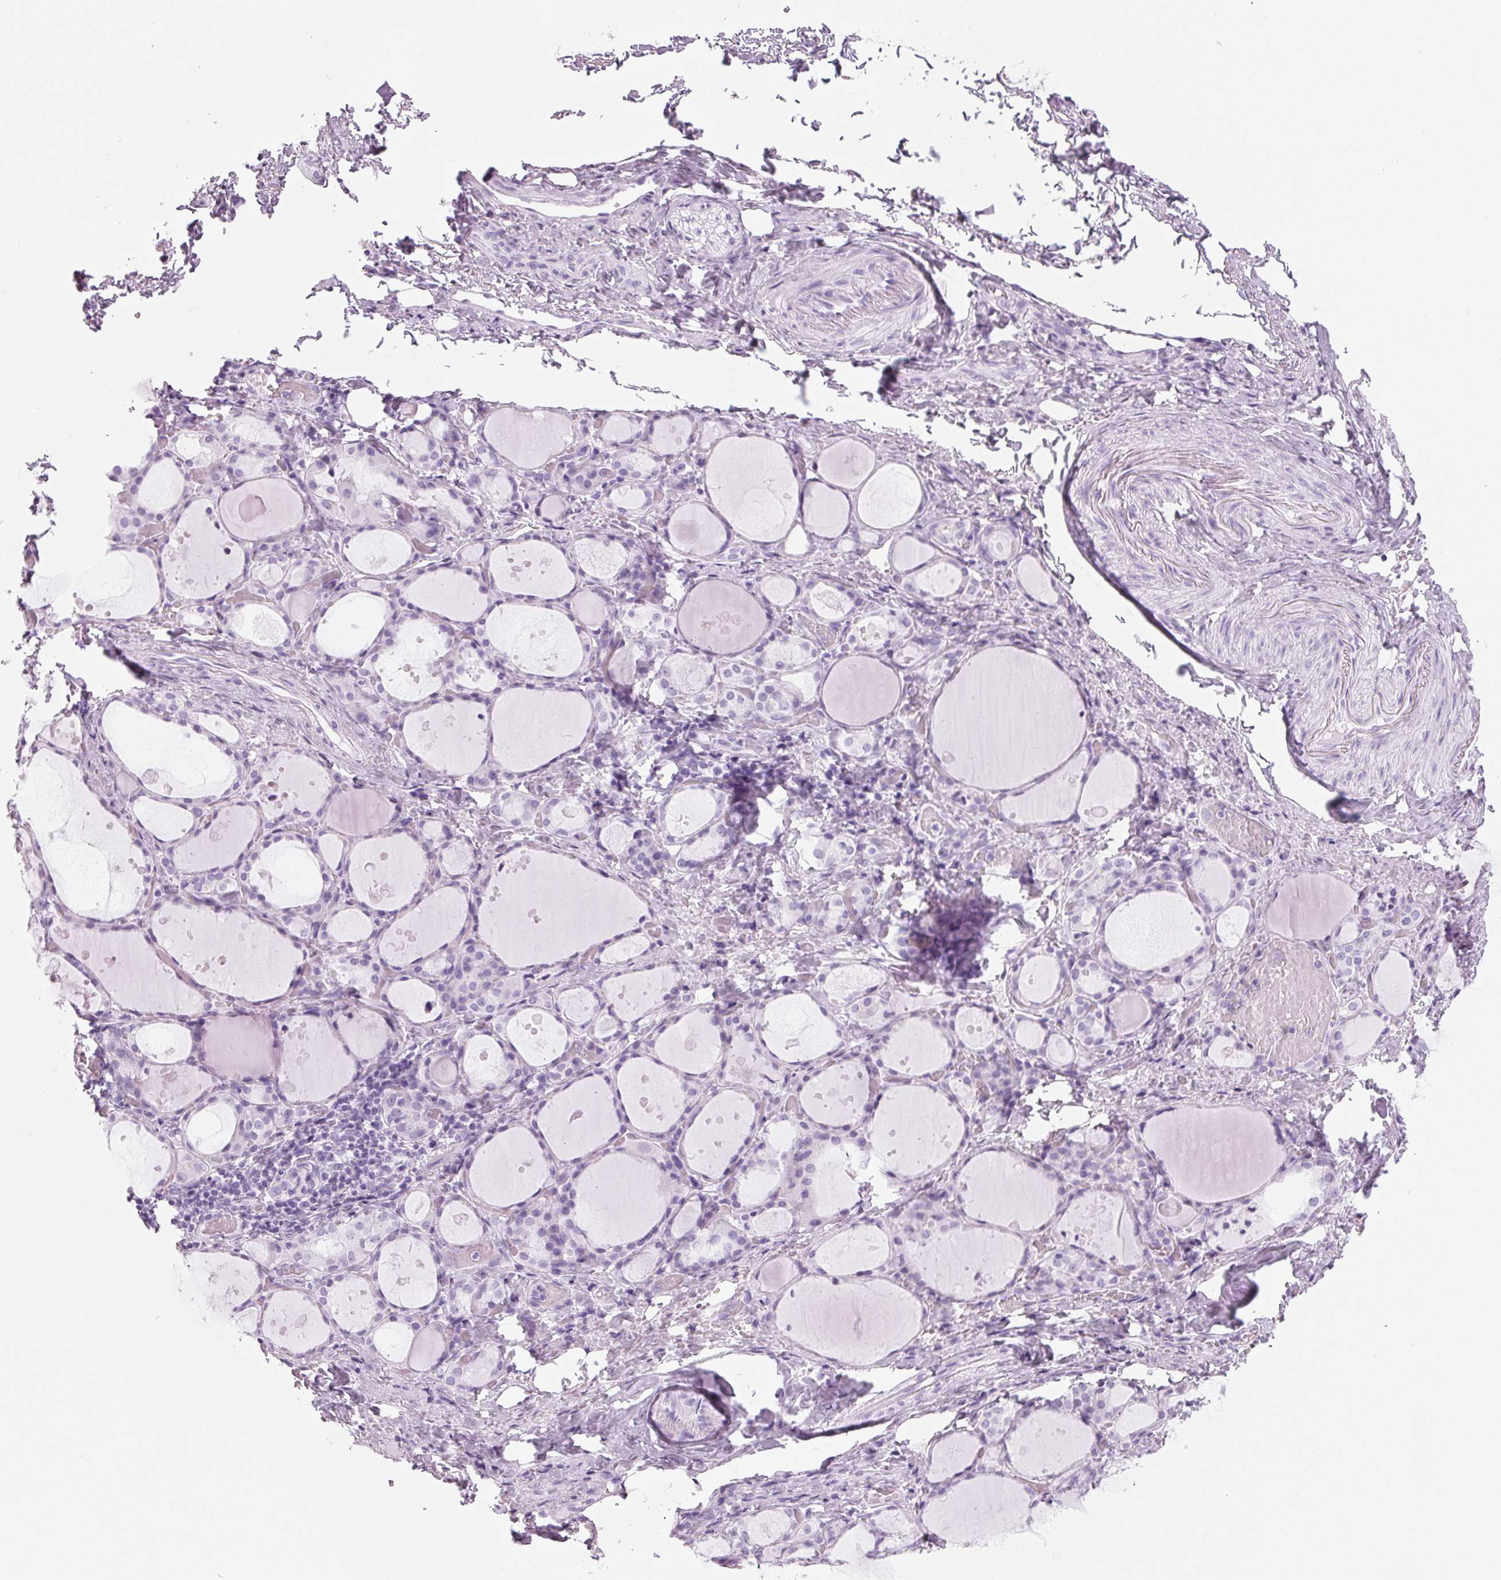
{"staining": {"intensity": "negative", "quantity": "none", "location": "none"}, "tissue": "thyroid gland", "cell_type": "Glandular cells", "image_type": "normal", "snomed": [{"axis": "morphology", "description": "Normal tissue, NOS"}, {"axis": "topography", "description": "Thyroid gland"}], "caption": "Glandular cells show no significant protein staining in unremarkable thyroid gland. (DAB (3,3'-diaminobenzidine) IHC with hematoxylin counter stain).", "gene": "DNTTIP2", "patient": {"sex": "male", "age": 68}}